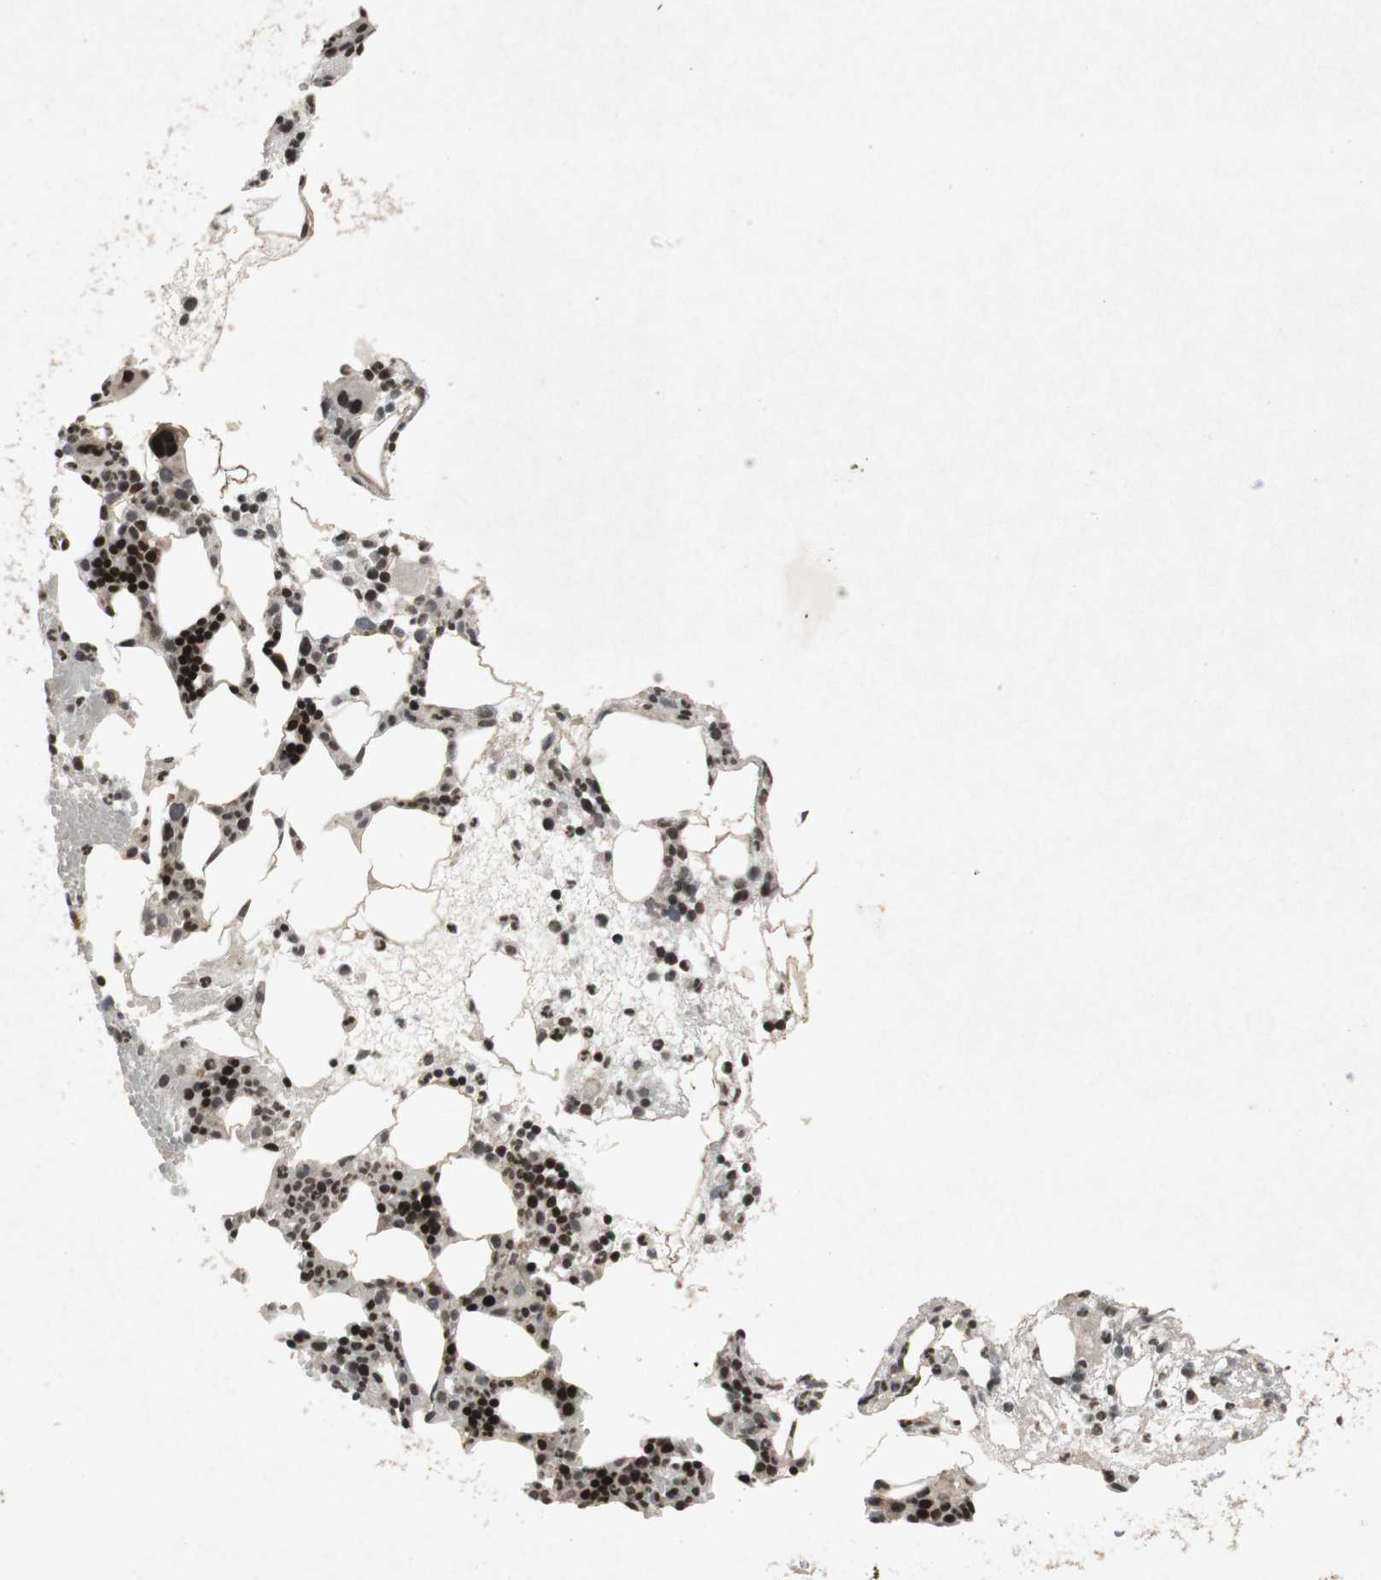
{"staining": {"intensity": "strong", "quantity": "25%-75%", "location": "nuclear"}, "tissue": "bone marrow", "cell_type": "Hematopoietic cells", "image_type": "normal", "snomed": [{"axis": "morphology", "description": "Normal tissue, NOS"}, {"axis": "morphology", "description": "Inflammation, NOS"}, {"axis": "topography", "description": "Bone marrow"}], "caption": "The micrograph displays immunohistochemical staining of normal bone marrow. There is strong nuclear expression is identified in about 25%-75% of hematopoietic cells.", "gene": "PLXNA1", "patient": {"sex": "female", "age": 79}}